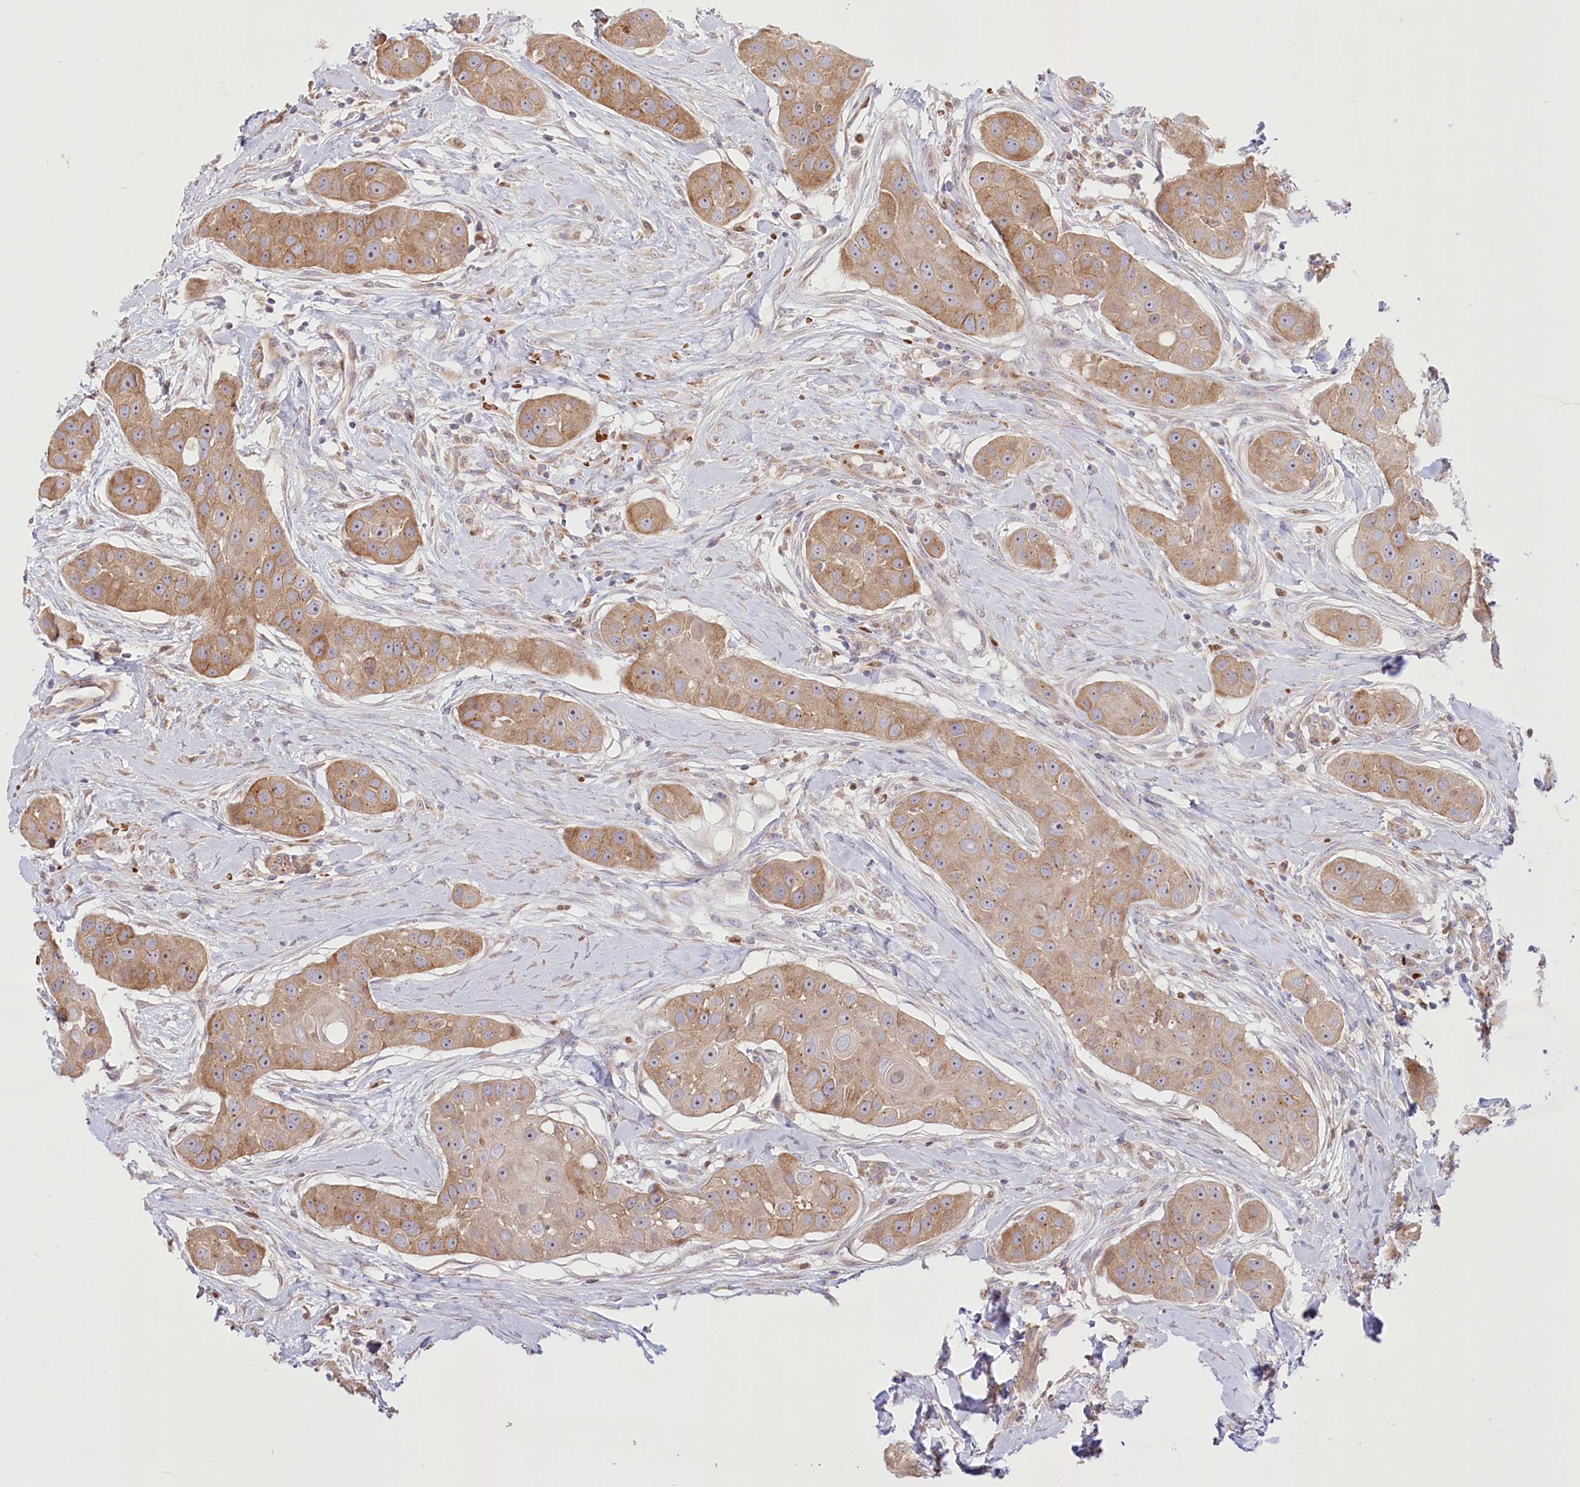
{"staining": {"intensity": "moderate", "quantity": ">75%", "location": "cytoplasmic/membranous"}, "tissue": "head and neck cancer", "cell_type": "Tumor cells", "image_type": "cancer", "snomed": [{"axis": "morphology", "description": "Normal tissue, NOS"}, {"axis": "morphology", "description": "Squamous cell carcinoma, NOS"}, {"axis": "topography", "description": "Skeletal muscle"}, {"axis": "topography", "description": "Head-Neck"}], "caption": "Protein expression by immunohistochemistry demonstrates moderate cytoplasmic/membranous staining in about >75% of tumor cells in head and neck cancer (squamous cell carcinoma).", "gene": "COMMD3", "patient": {"sex": "male", "age": 51}}